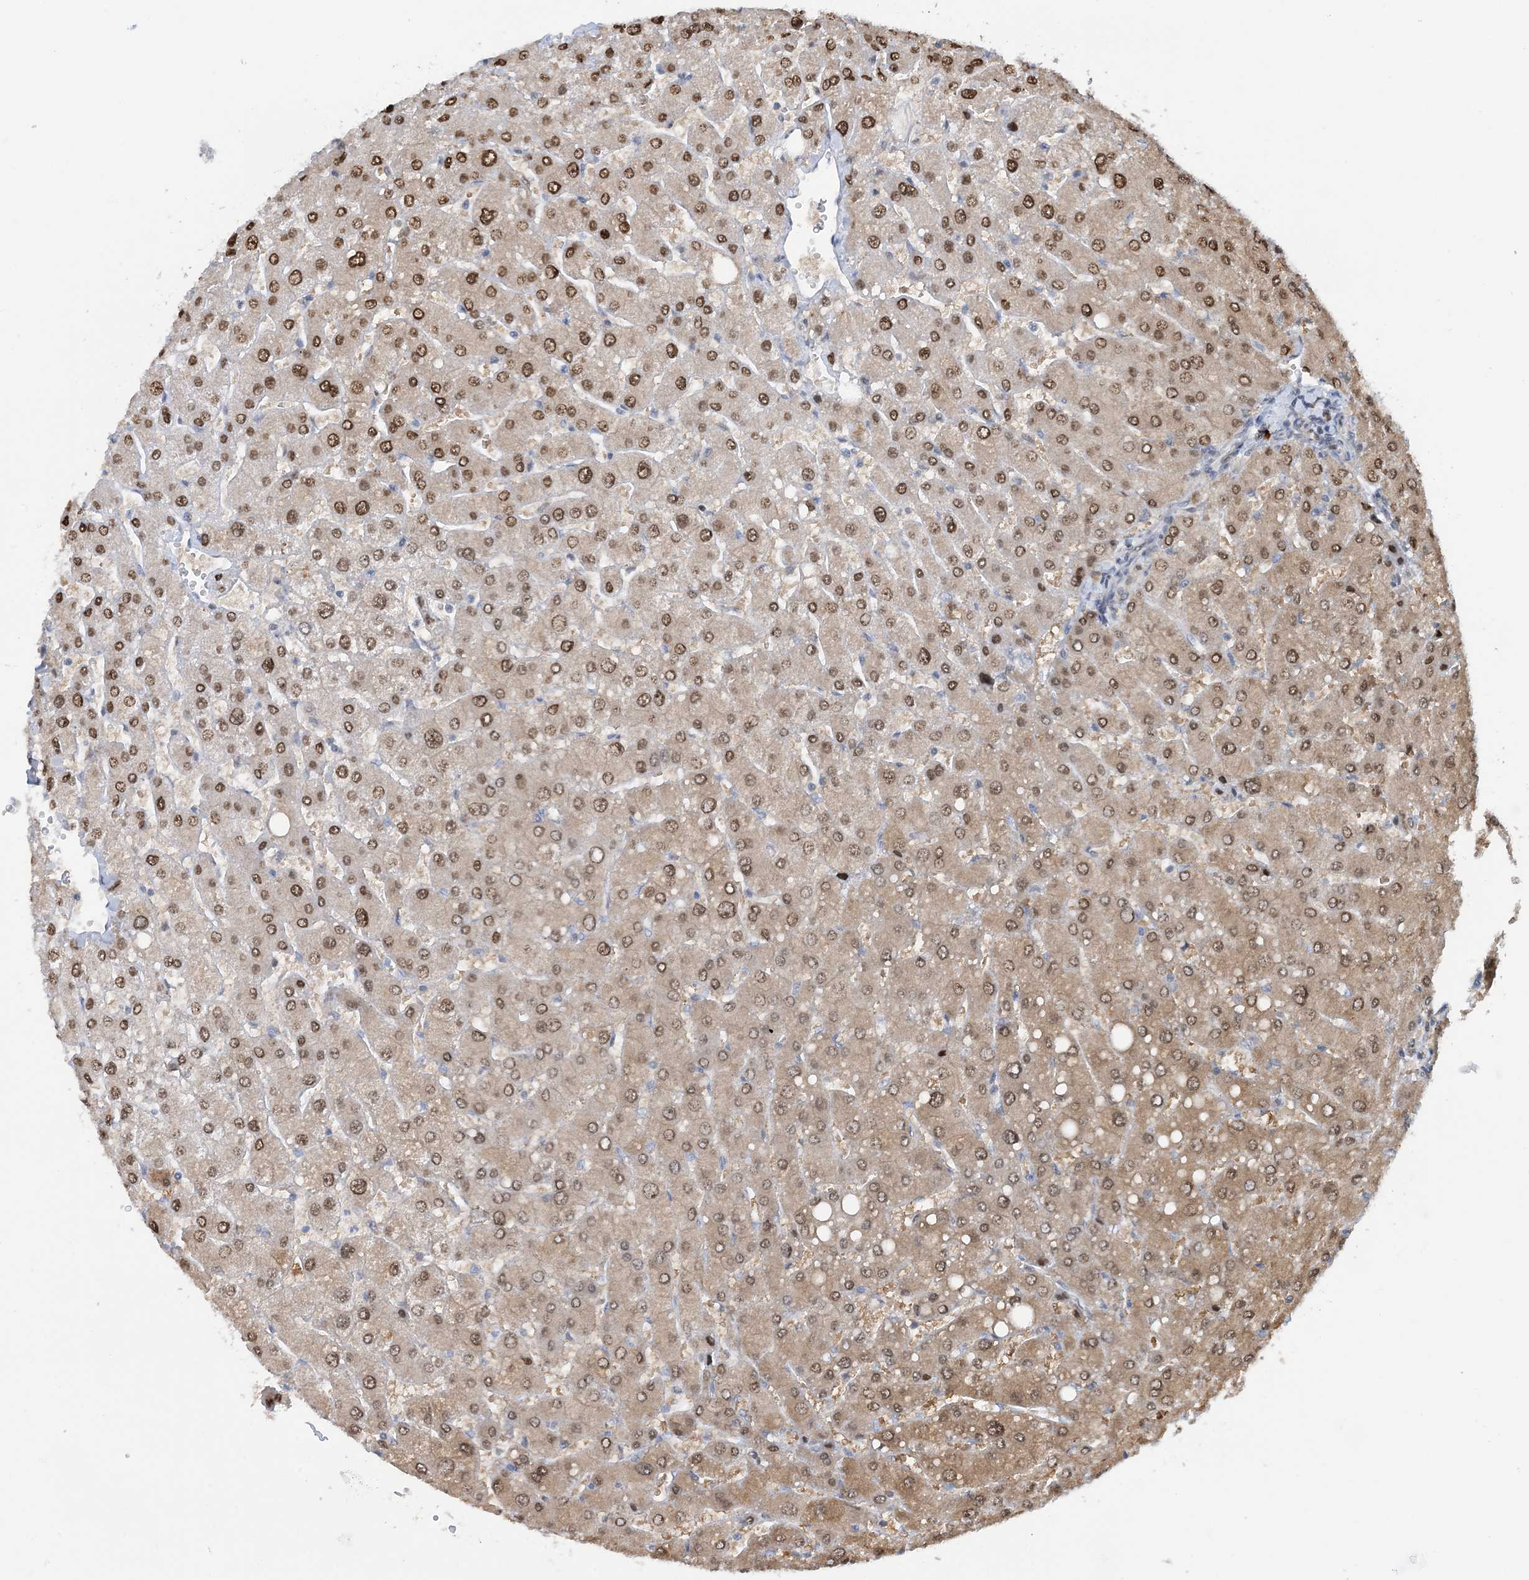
{"staining": {"intensity": "weak", "quantity": "25%-75%", "location": "nuclear"}, "tissue": "liver", "cell_type": "Cholangiocytes", "image_type": "normal", "snomed": [{"axis": "morphology", "description": "Normal tissue, NOS"}, {"axis": "topography", "description": "Liver"}], "caption": "The photomicrograph shows a brown stain indicating the presence of a protein in the nuclear of cholangiocytes in liver. Ihc stains the protein of interest in brown and the nuclei are stained blue.", "gene": "HEMK1", "patient": {"sex": "male", "age": 55}}